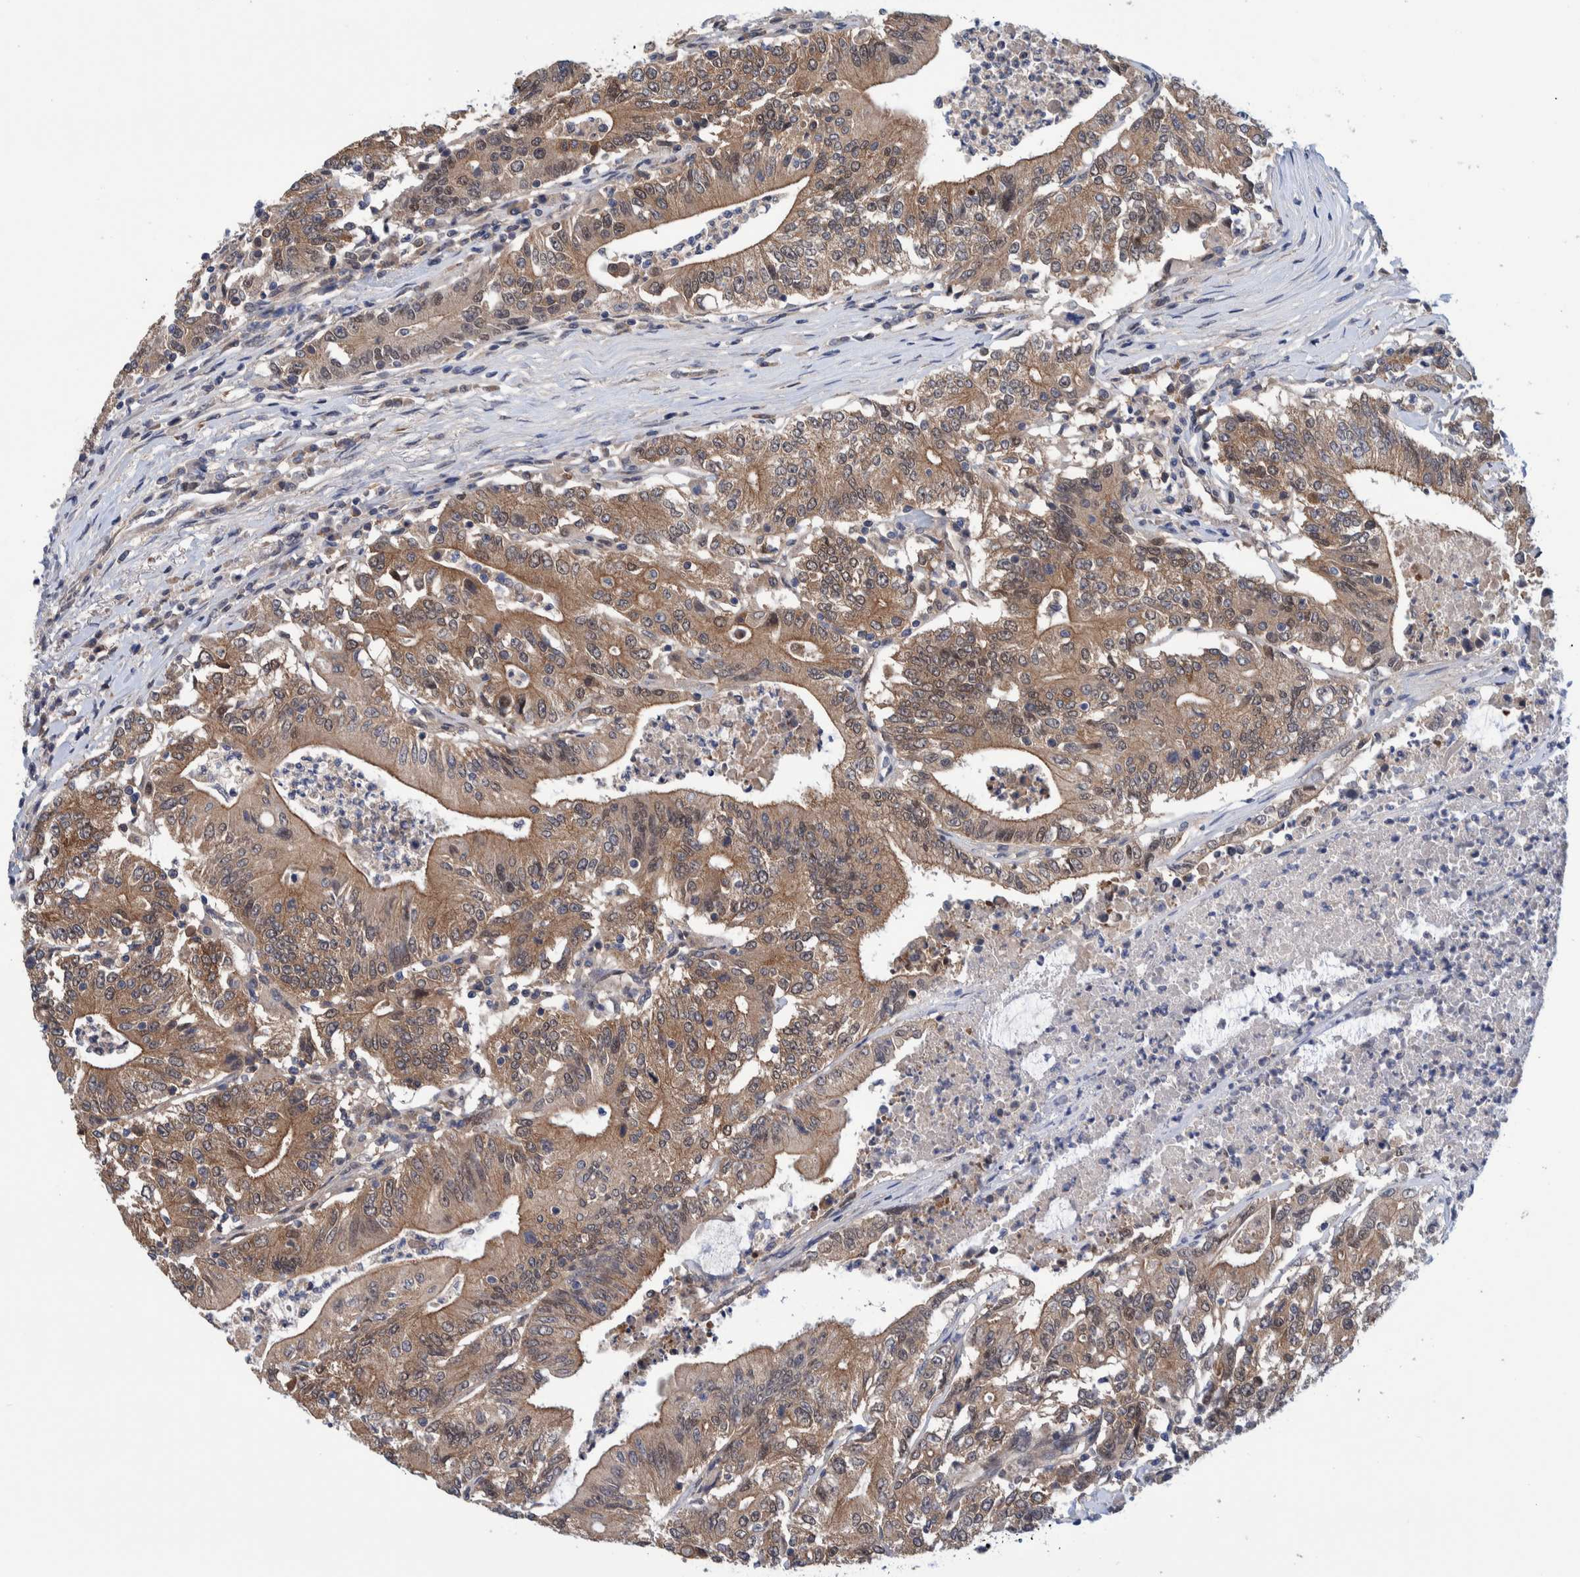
{"staining": {"intensity": "moderate", "quantity": ">75%", "location": "cytoplasmic/membranous"}, "tissue": "colorectal cancer", "cell_type": "Tumor cells", "image_type": "cancer", "snomed": [{"axis": "morphology", "description": "Adenocarcinoma, NOS"}, {"axis": "topography", "description": "Colon"}], "caption": "IHC photomicrograph of neoplastic tissue: human adenocarcinoma (colorectal) stained using immunohistochemistry (IHC) demonstrates medium levels of moderate protein expression localized specifically in the cytoplasmic/membranous of tumor cells, appearing as a cytoplasmic/membranous brown color.", "gene": "PFAS", "patient": {"sex": "female", "age": 77}}